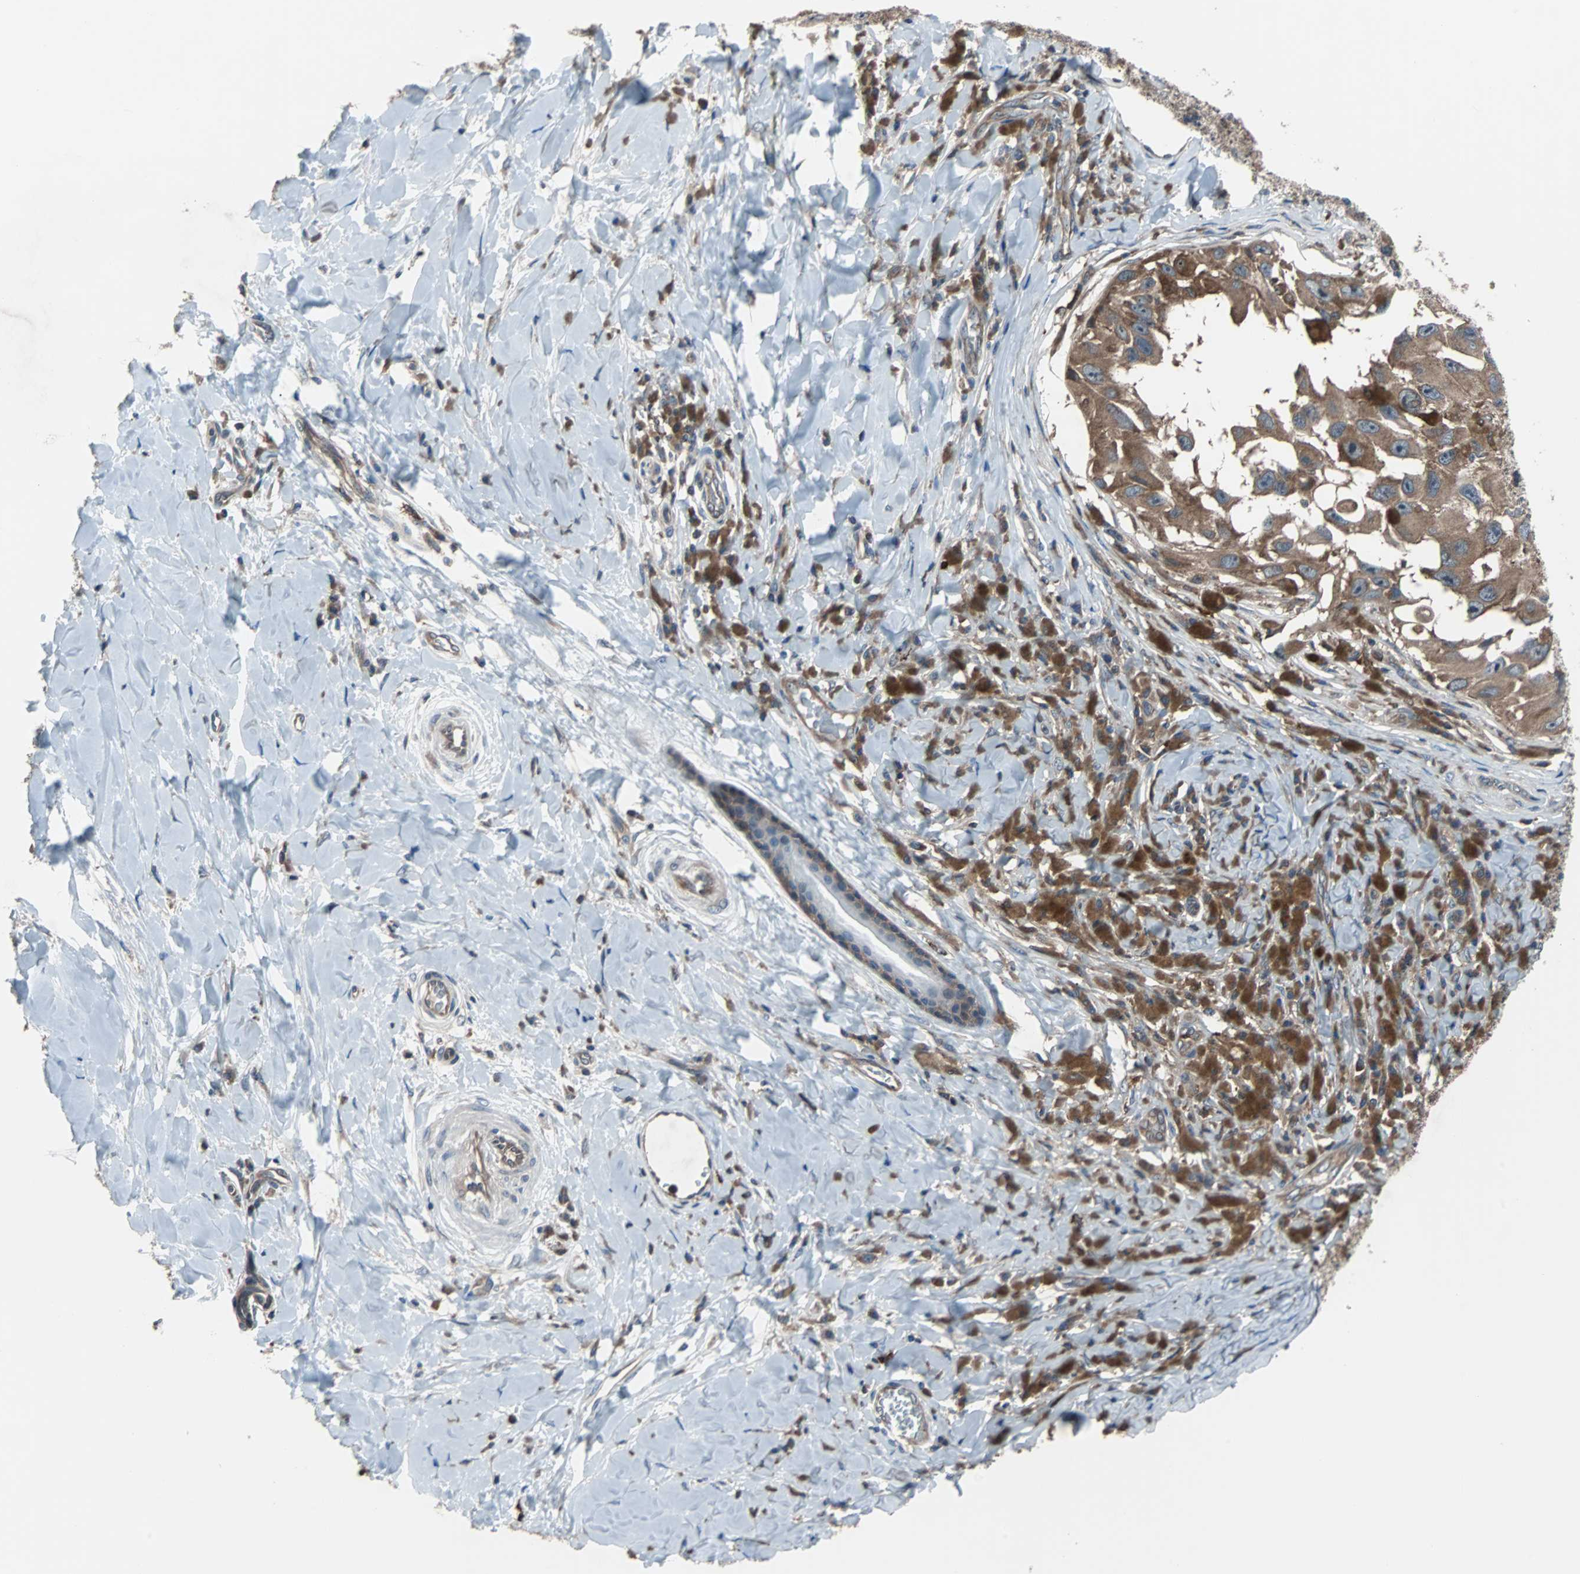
{"staining": {"intensity": "moderate", "quantity": ">75%", "location": "cytoplasmic/membranous"}, "tissue": "melanoma", "cell_type": "Tumor cells", "image_type": "cancer", "snomed": [{"axis": "morphology", "description": "Malignant melanoma, NOS"}, {"axis": "topography", "description": "Skin"}], "caption": "Protein staining of malignant melanoma tissue demonstrates moderate cytoplasmic/membranous positivity in approximately >75% of tumor cells.", "gene": "PAK1", "patient": {"sex": "female", "age": 73}}